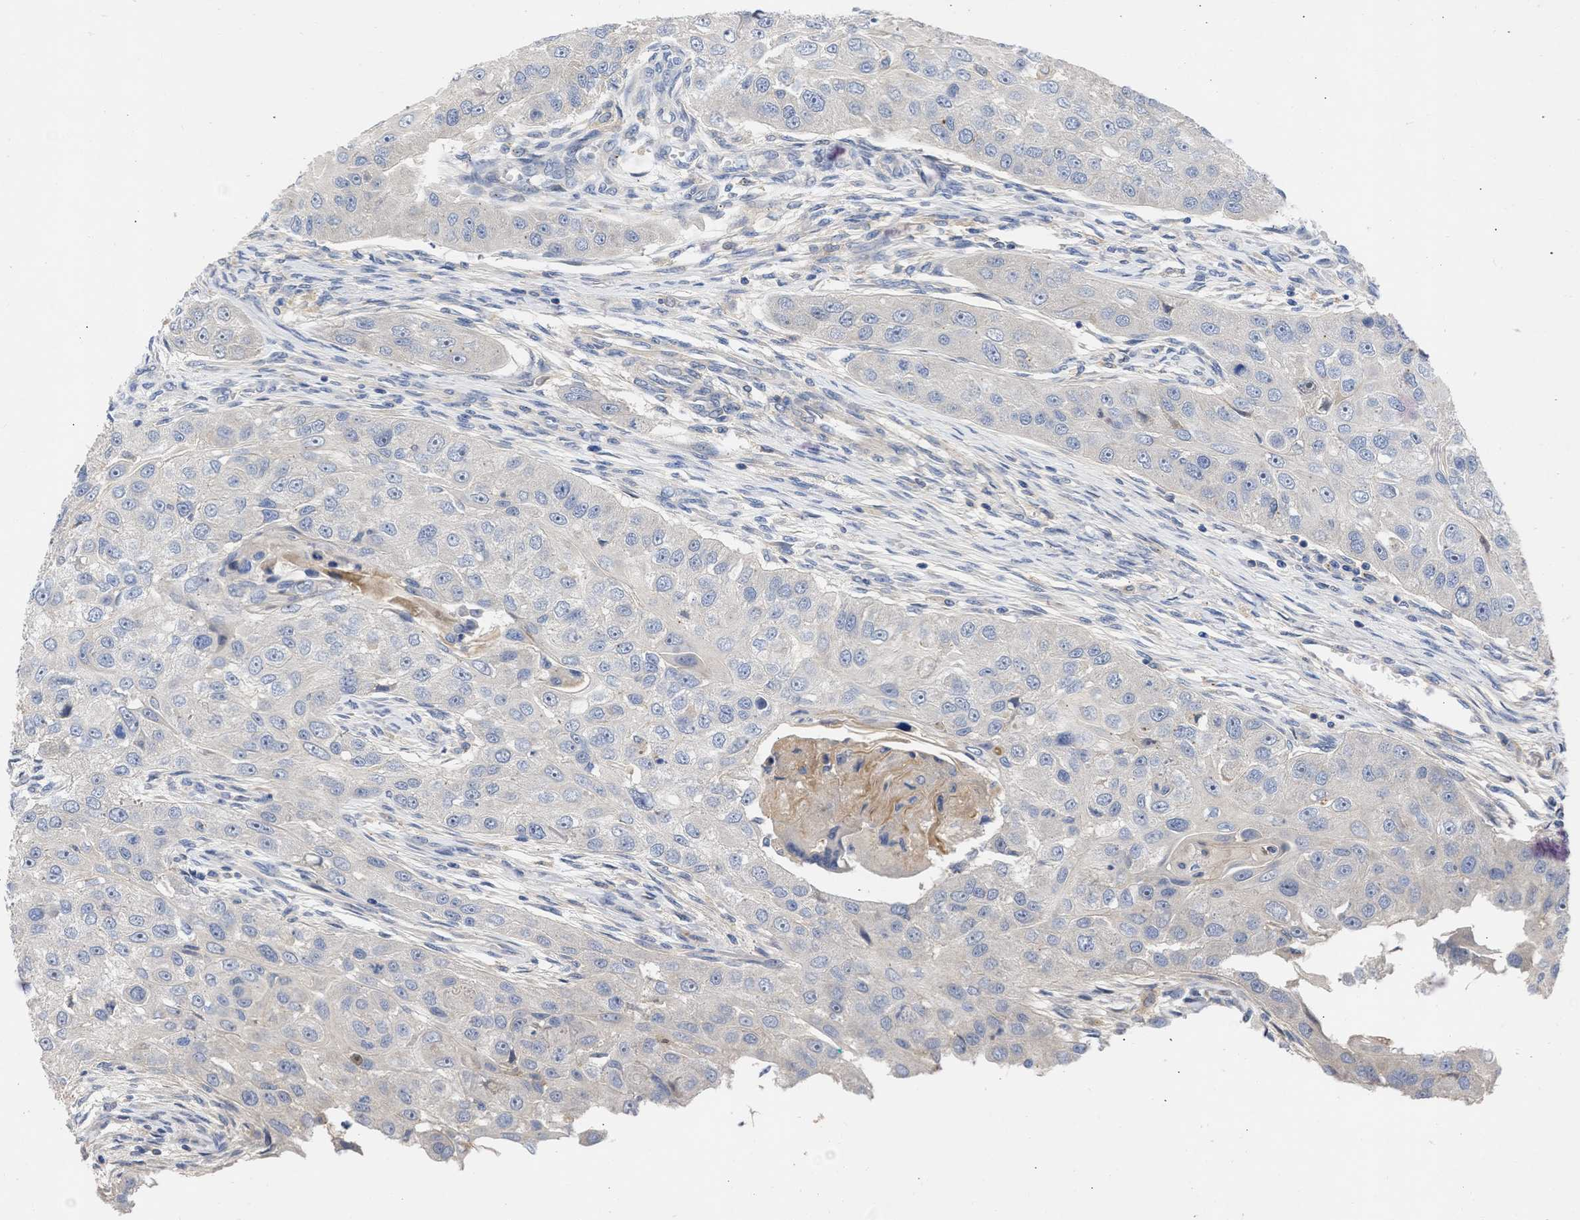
{"staining": {"intensity": "negative", "quantity": "none", "location": "none"}, "tissue": "head and neck cancer", "cell_type": "Tumor cells", "image_type": "cancer", "snomed": [{"axis": "morphology", "description": "Normal tissue, NOS"}, {"axis": "morphology", "description": "Squamous cell carcinoma, NOS"}, {"axis": "topography", "description": "Skeletal muscle"}, {"axis": "topography", "description": "Head-Neck"}], "caption": "DAB immunohistochemical staining of human squamous cell carcinoma (head and neck) demonstrates no significant positivity in tumor cells. The staining was performed using DAB to visualize the protein expression in brown, while the nuclei were stained in blue with hematoxylin (Magnification: 20x).", "gene": "ARHGEF4", "patient": {"sex": "male", "age": 51}}